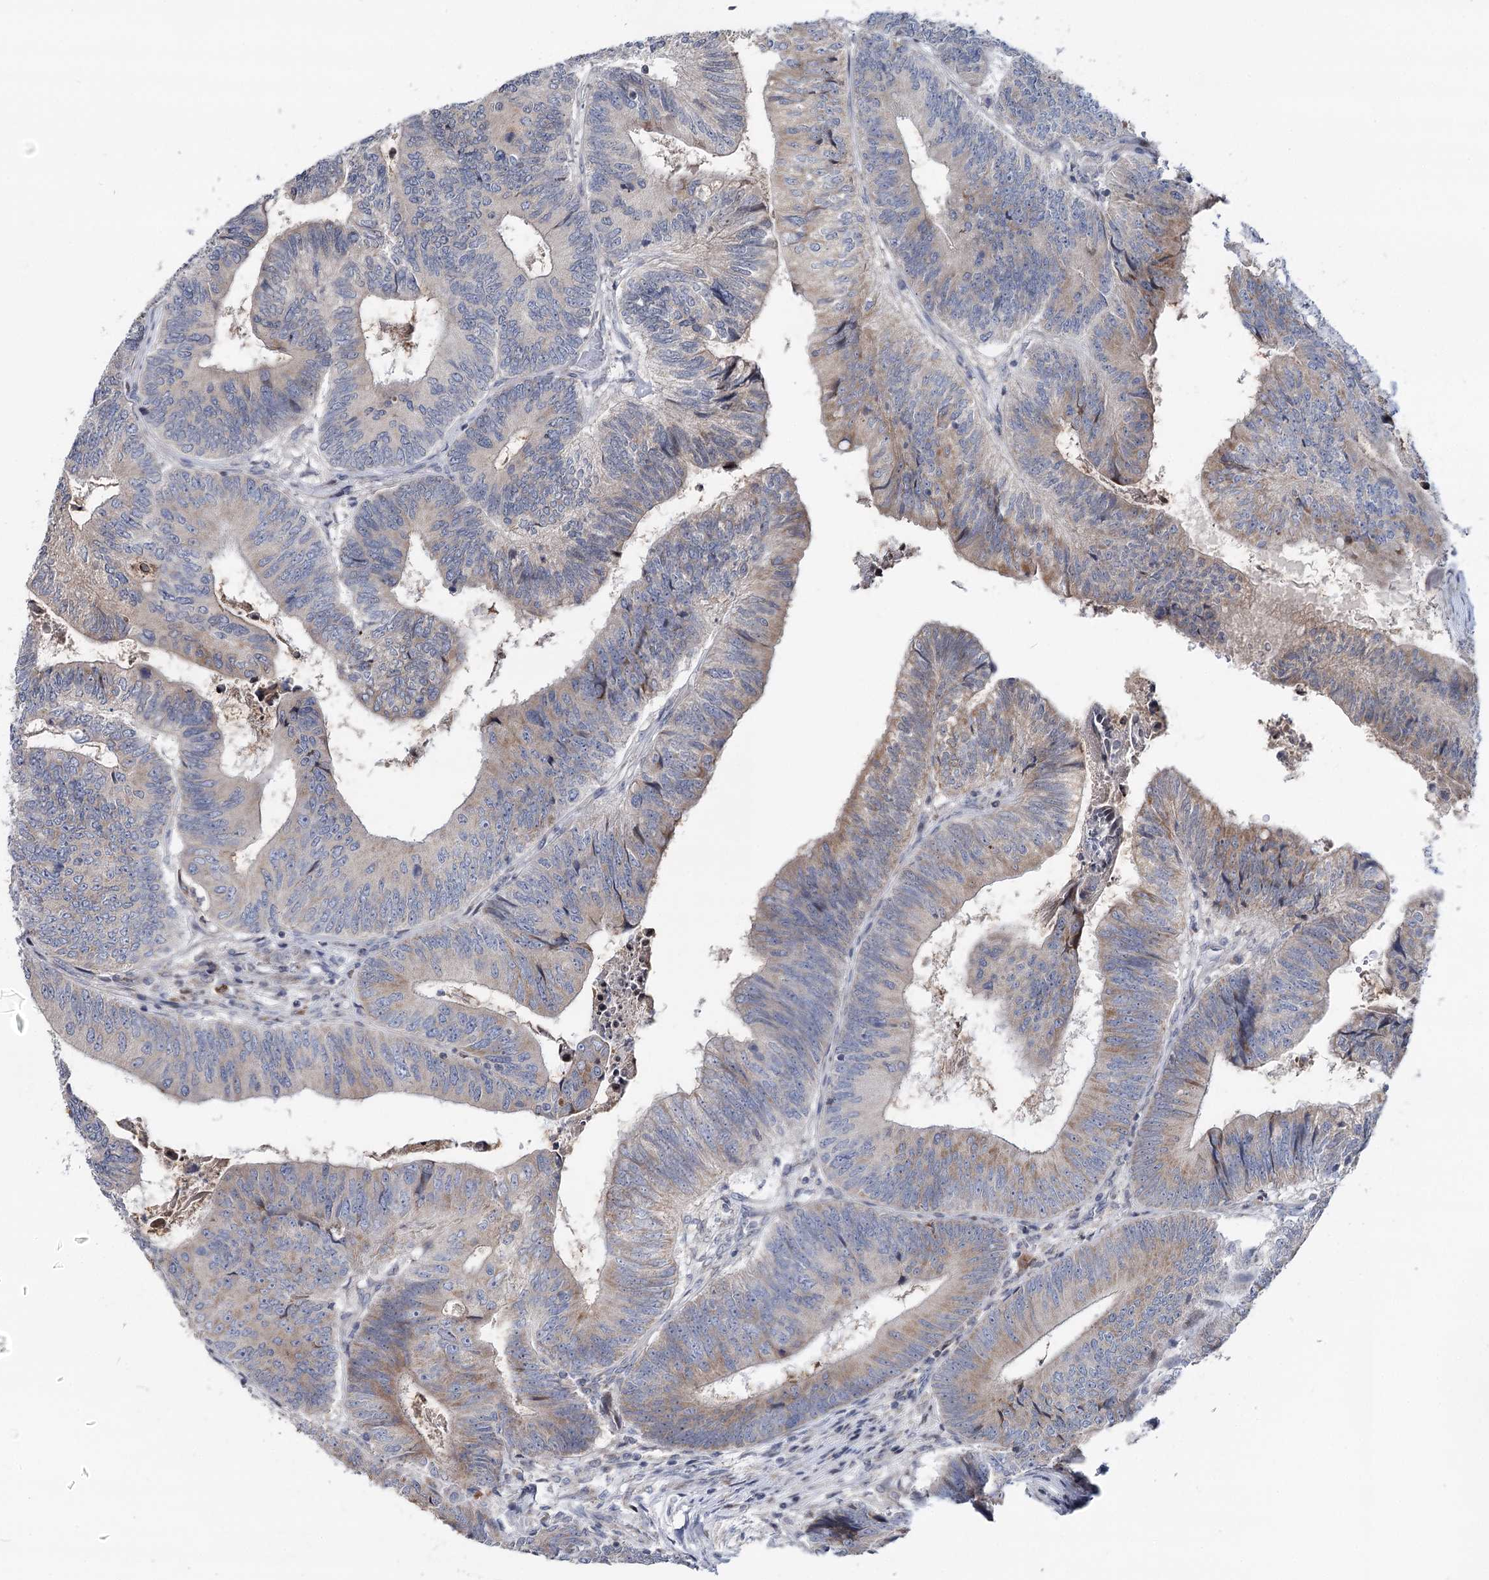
{"staining": {"intensity": "weak", "quantity": "25%-75%", "location": "cytoplasmic/membranous"}, "tissue": "colorectal cancer", "cell_type": "Tumor cells", "image_type": "cancer", "snomed": [{"axis": "morphology", "description": "Adenocarcinoma, NOS"}, {"axis": "topography", "description": "Colon"}], "caption": "Immunohistochemistry (IHC) of human colorectal cancer demonstrates low levels of weak cytoplasmic/membranous positivity in about 25%-75% of tumor cells.", "gene": "PTGR1", "patient": {"sex": "female", "age": 67}}